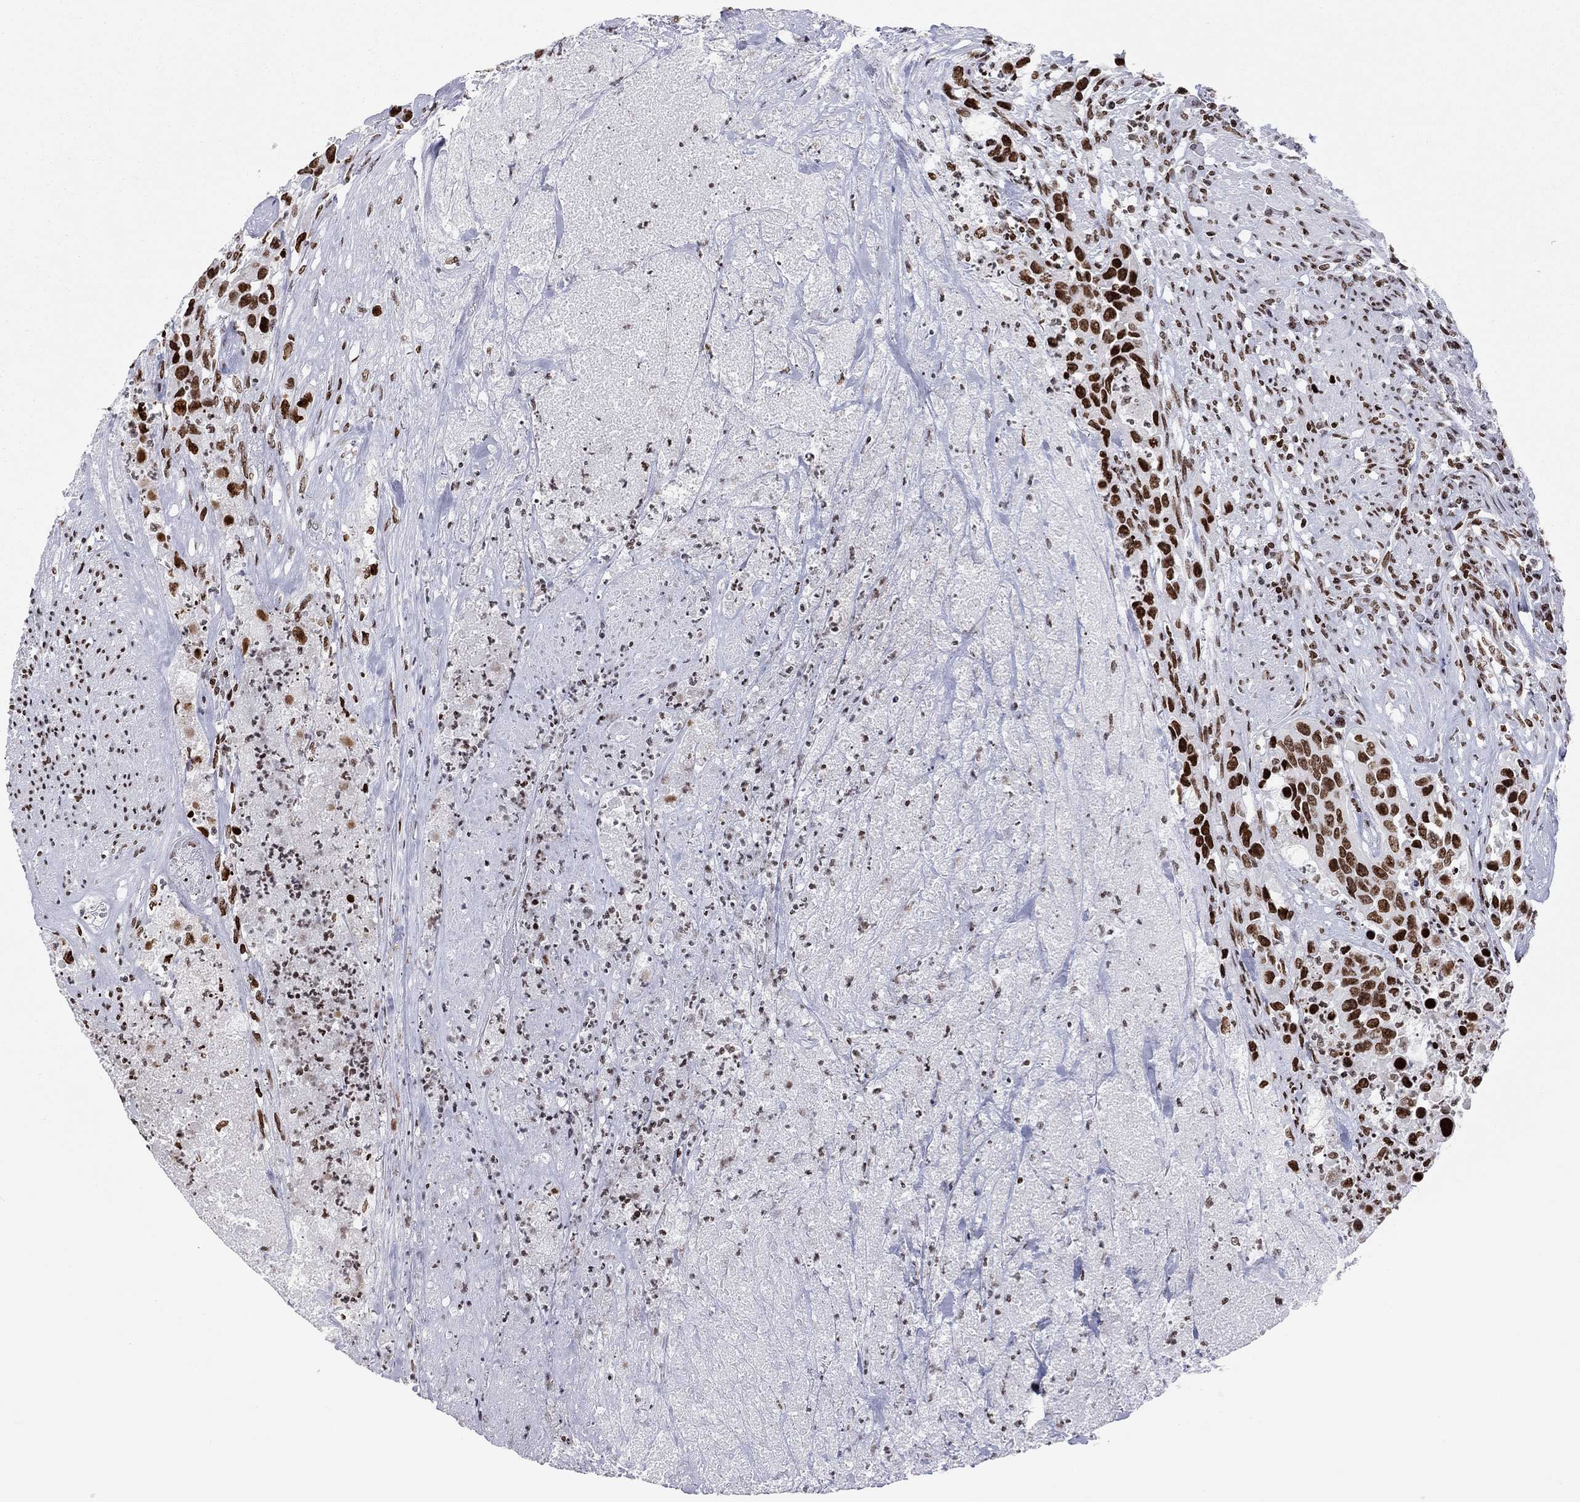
{"staining": {"intensity": "strong", "quantity": ">75%", "location": "nuclear"}, "tissue": "urothelial cancer", "cell_type": "Tumor cells", "image_type": "cancer", "snomed": [{"axis": "morphology", "description": "Urothelial carcinoma, High grade"}, {"axis": "topography", "description": "Urinary bladder"}], "caption": "There is high levels of strong nuclear staining in tumor cells of urothelial cancer, as demonstrated by immunohistochemical staining (brown color).", "gene": "H2AX", "patient": {"sex": "female", "age": 73}}